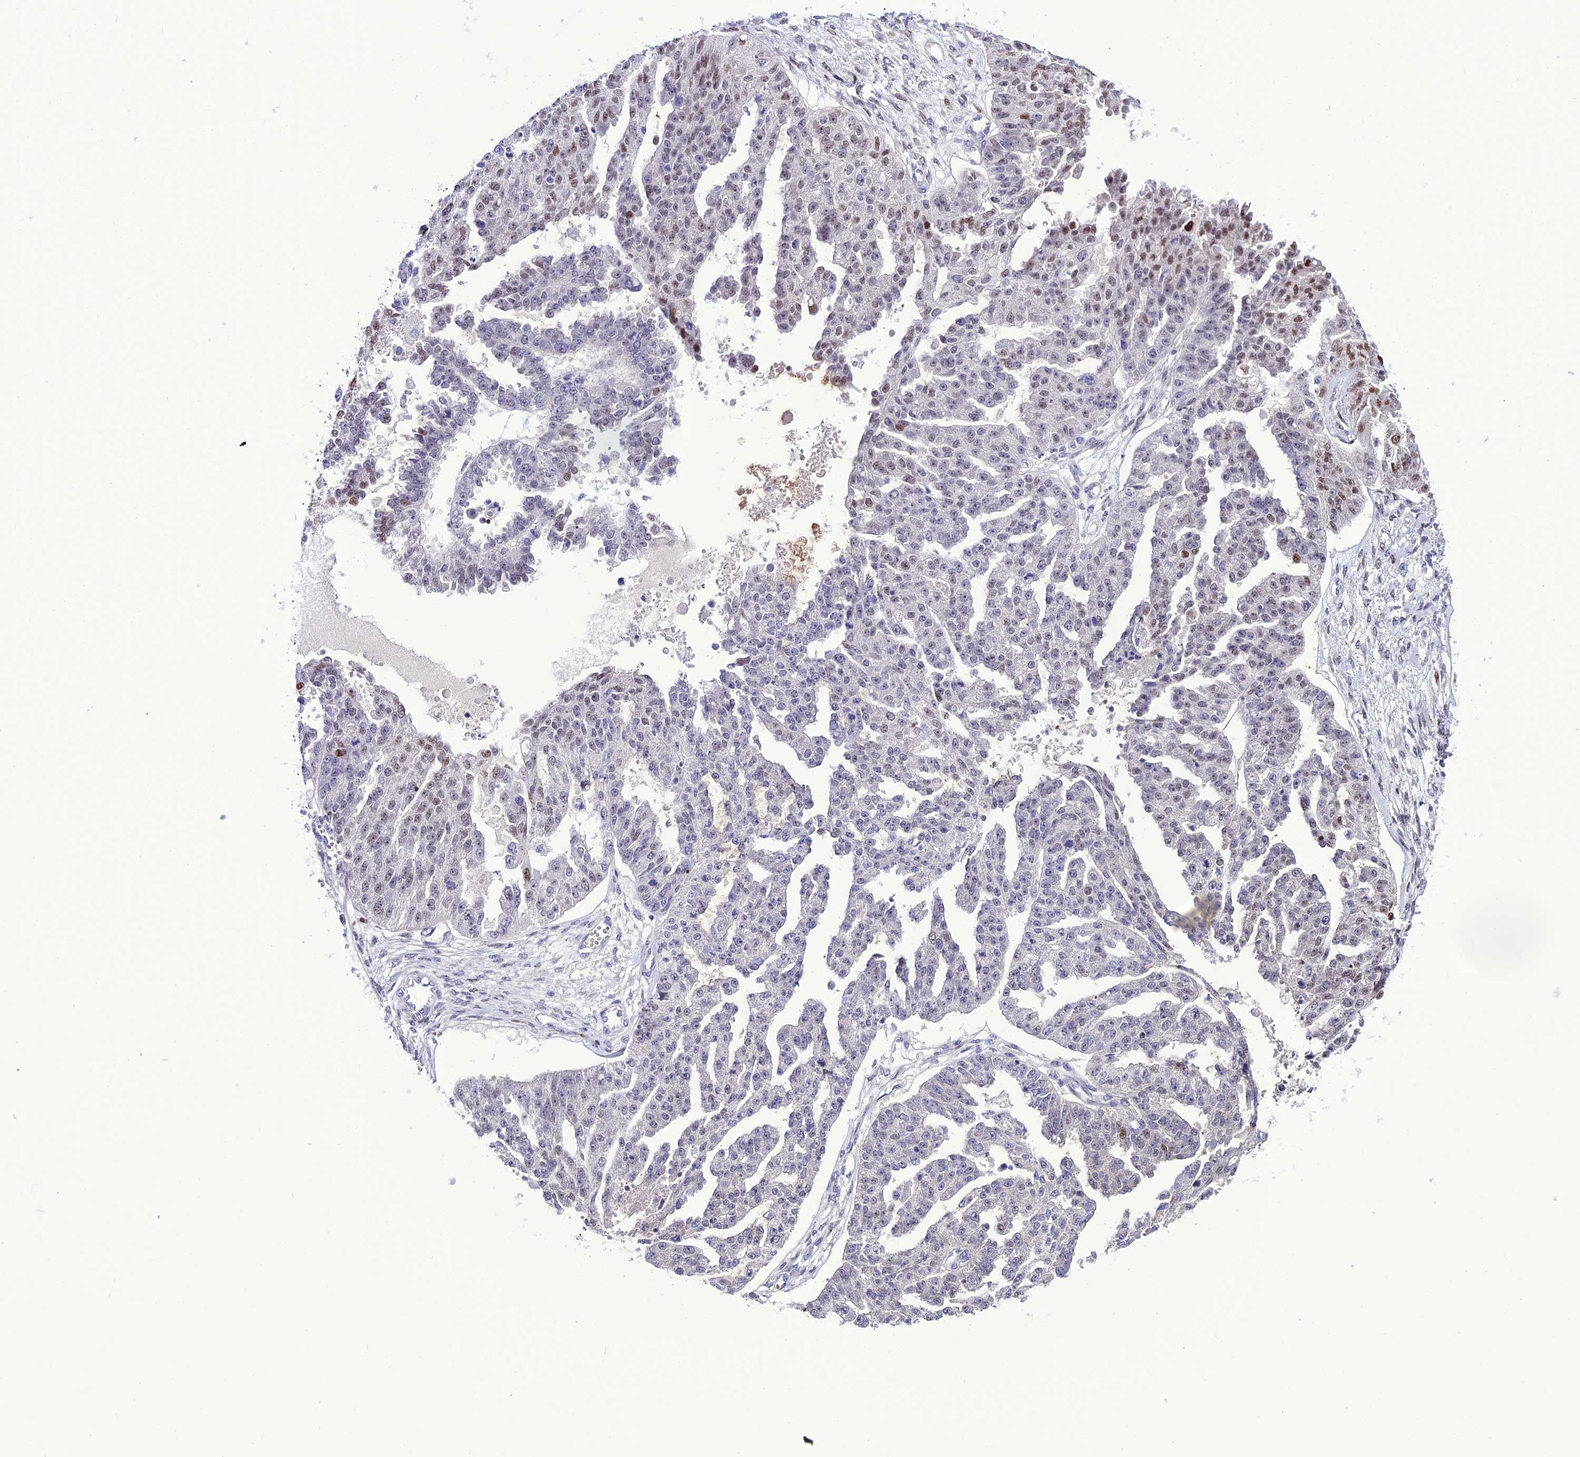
{"staining": {"intensity": "negative", "quantity": "none", "location": "none"}, "tissue": "ovarian cancer", "cell_type": "Tumor cells", "image_type": "cancer", "snomed": [{"axis": "morphology", "description": "Cystadenocarcinoma, serous, NOS"}, {"axis": "topography", "description": "Ovary"}], "caption": "This histopathology image is of serous cystadenocarcinoma (ovarian) stained with immunohistochemistry to label a protein in brown with the nuclei are counter-stained blue. There is no positivity in tumor cells.", "gene": "ZNF707", "patient": {"sex": "female", "age": 58}}